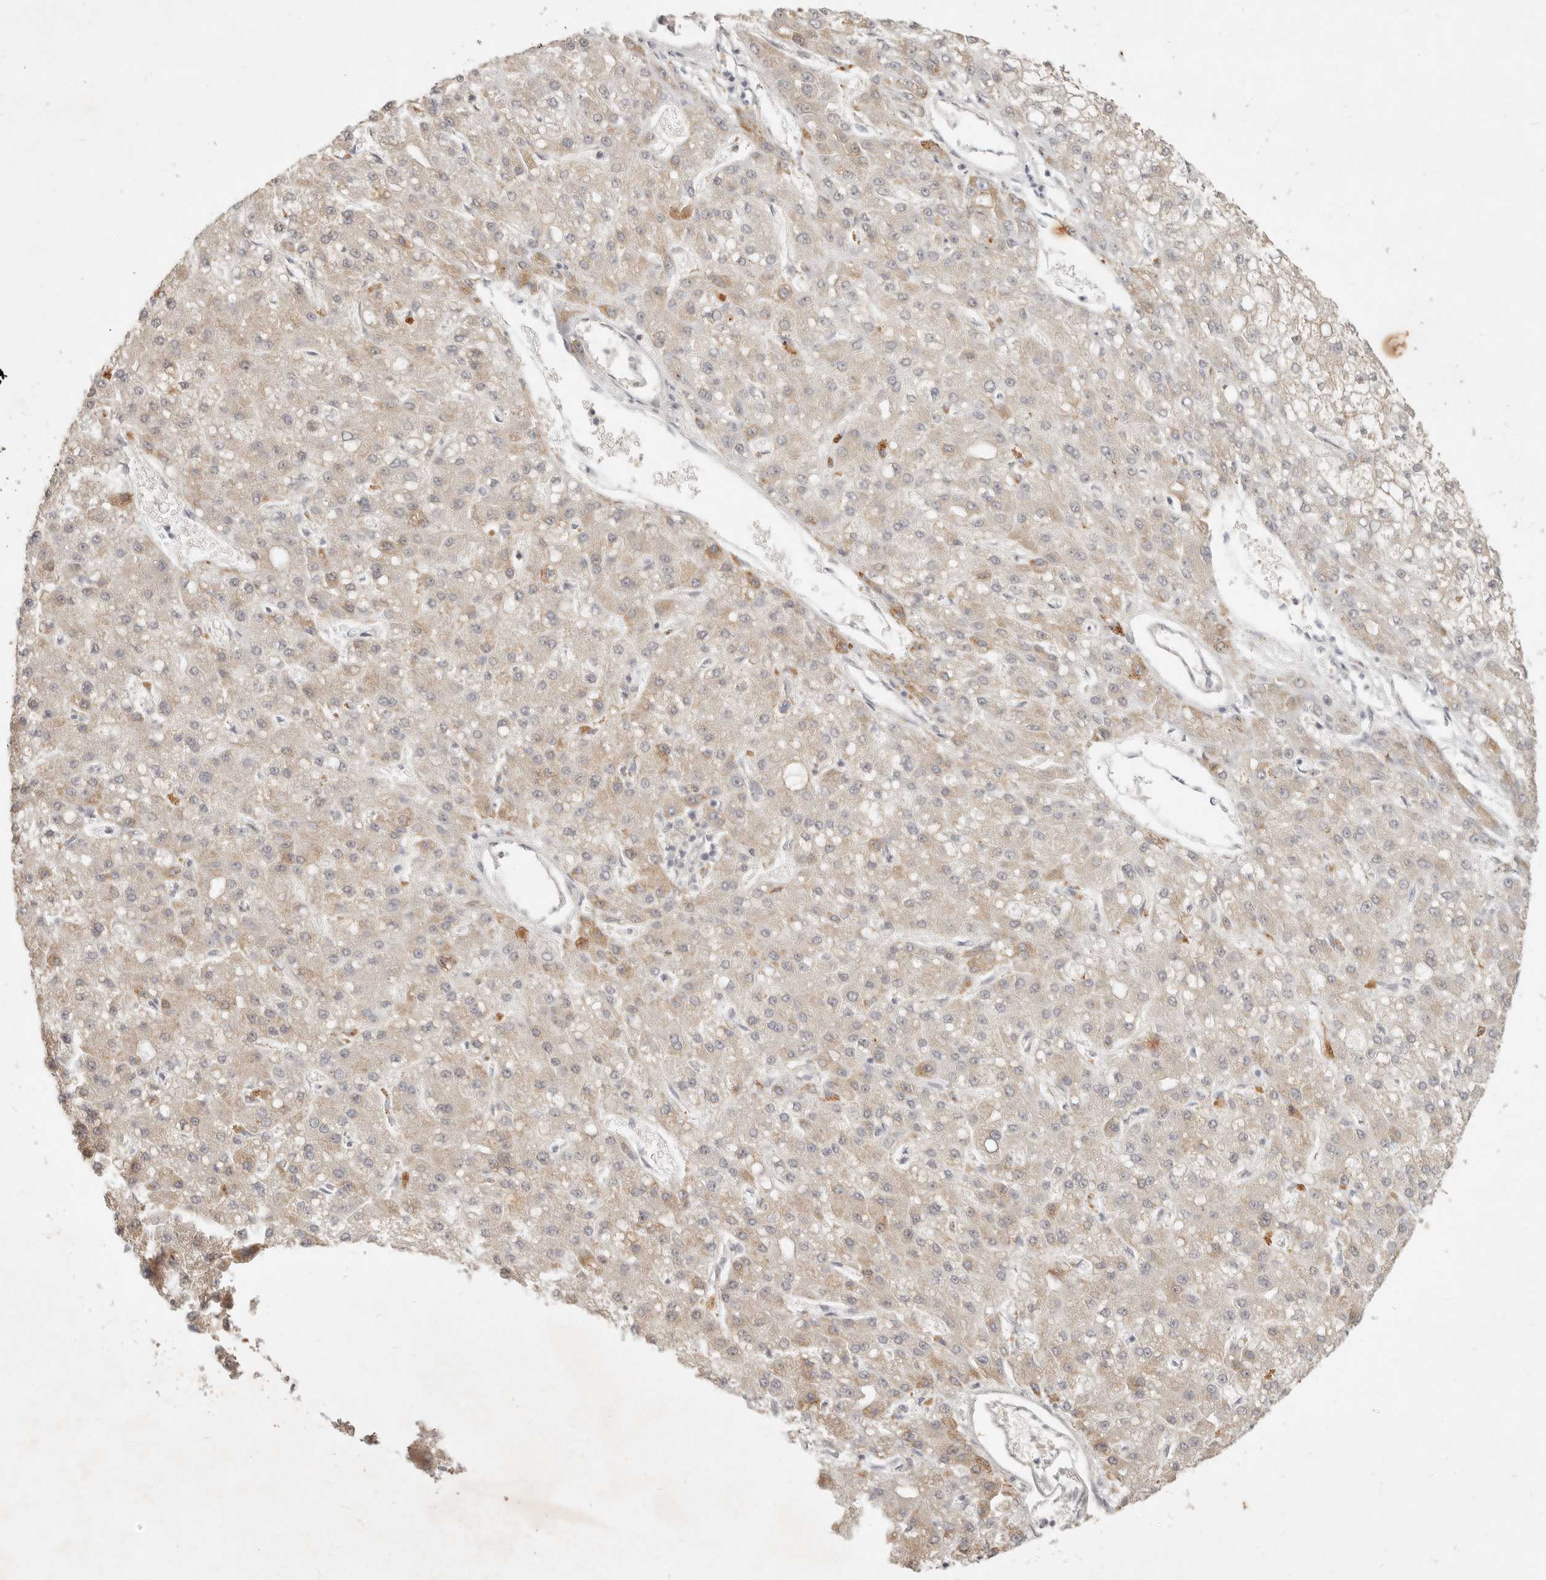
{"staining": {"intensity": "weak", "quantity": ">75%", "location": "cytoplasmic/membranous"}, "tissue": "liver cancer", "cell_type": "Tumor cells", "image_type": "cancer", "snomed": [{"axis": "morphology", "description": "Carcinoma, Hepatocellular, NOS"}, {"axis": "topography", "description": "Liver"}], "caption": "Human liver cancer stained with a brown dye shows weak cytoplasmic/membranous positive expression in approximately >75% of tumor cells.", "gene": "UBXN11", "patient": {"sex": "male", "age": 67}}